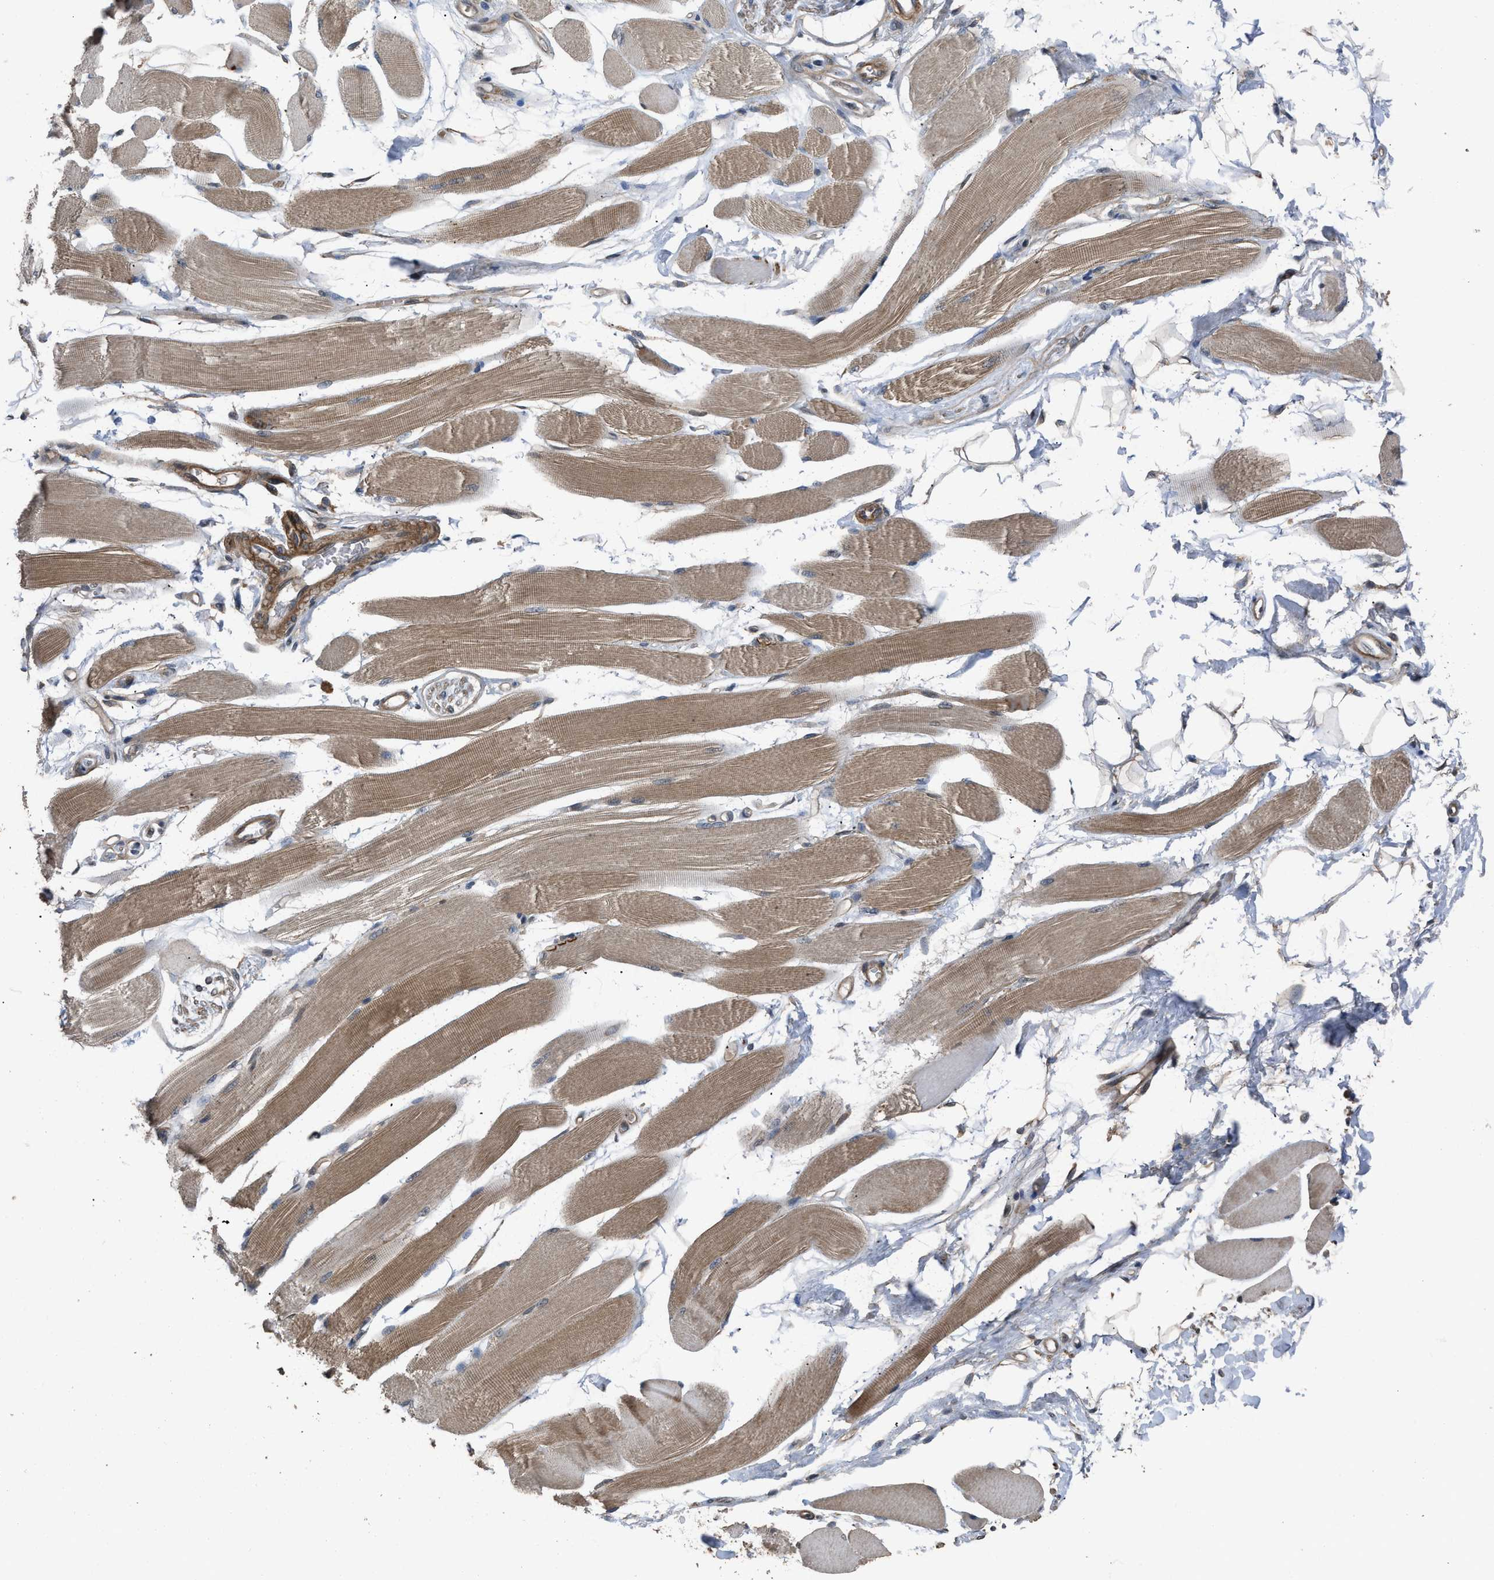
{"staining": {"intensity": "moderate", "quantity": "25%-75%", "location": "cytoplasmic/membranous"}, "tissue": "skeletal muscle", "cell_type": "Myocytes", "image_type": "normal", "snomed": [{"axis": "morphology", "description": "Normal tissue, NOS"}, {"axis": "topography", "description": "Skeletal muscle"}, {"axis": "topography", "description": "Peripheral nerve tissue"}], "caption": "Immunohistochemistry micrograph of unremarkable skeletal muscle: skeletal muscle stained using immunohistochemistry exhibits medium levels of moderate protein expression localized specifically in the cytoplasmic/membranous of myocytes, appearing as a cytoplasmic/membranous brown color.", "gene": "UTRN", "patient": {"sex": "female", "age": 84}}